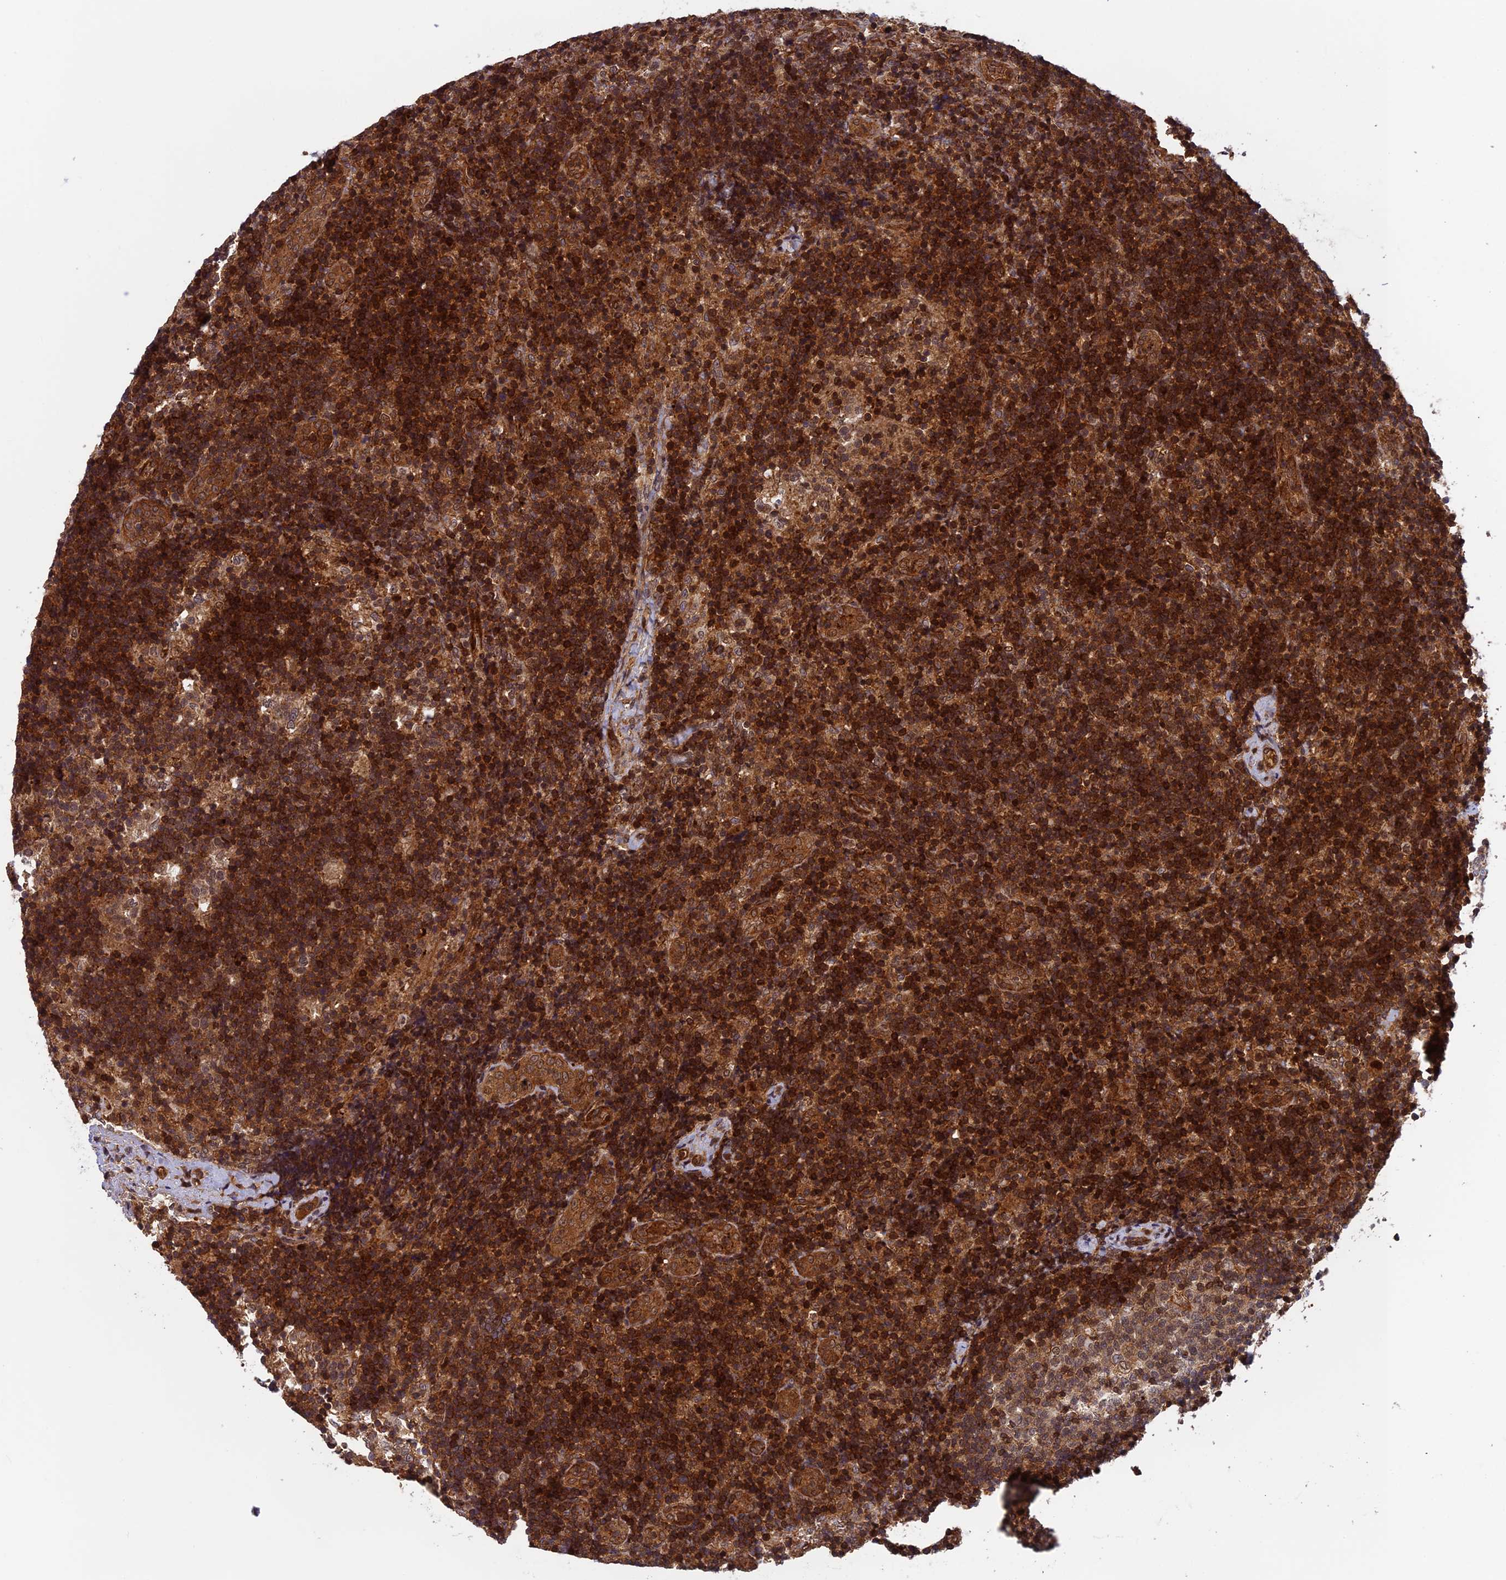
{"staining": {"intensity": "strong", "quantity": ">75%", "location": "cytoplasmic/membranous,nuclear"}, "tissue": "lymph node", "cell_type": "Germinal center cells", "image_type": "normal", "snomed": [{"axis": "morphology", "description": "Normal tissue, NOS"}, {"axis": "topography", "description": "Lymph node"}], "caption": "IHC histopathology image of unremarkable human lymph node stained for a protein (brown), which demonstrates high levels of strong cytoplasmic/membranous,nuclear expression in about >75% of germinal center cells.", "gene": "OSBPL1A", "patient": {"sex": "female", "age": 22}}